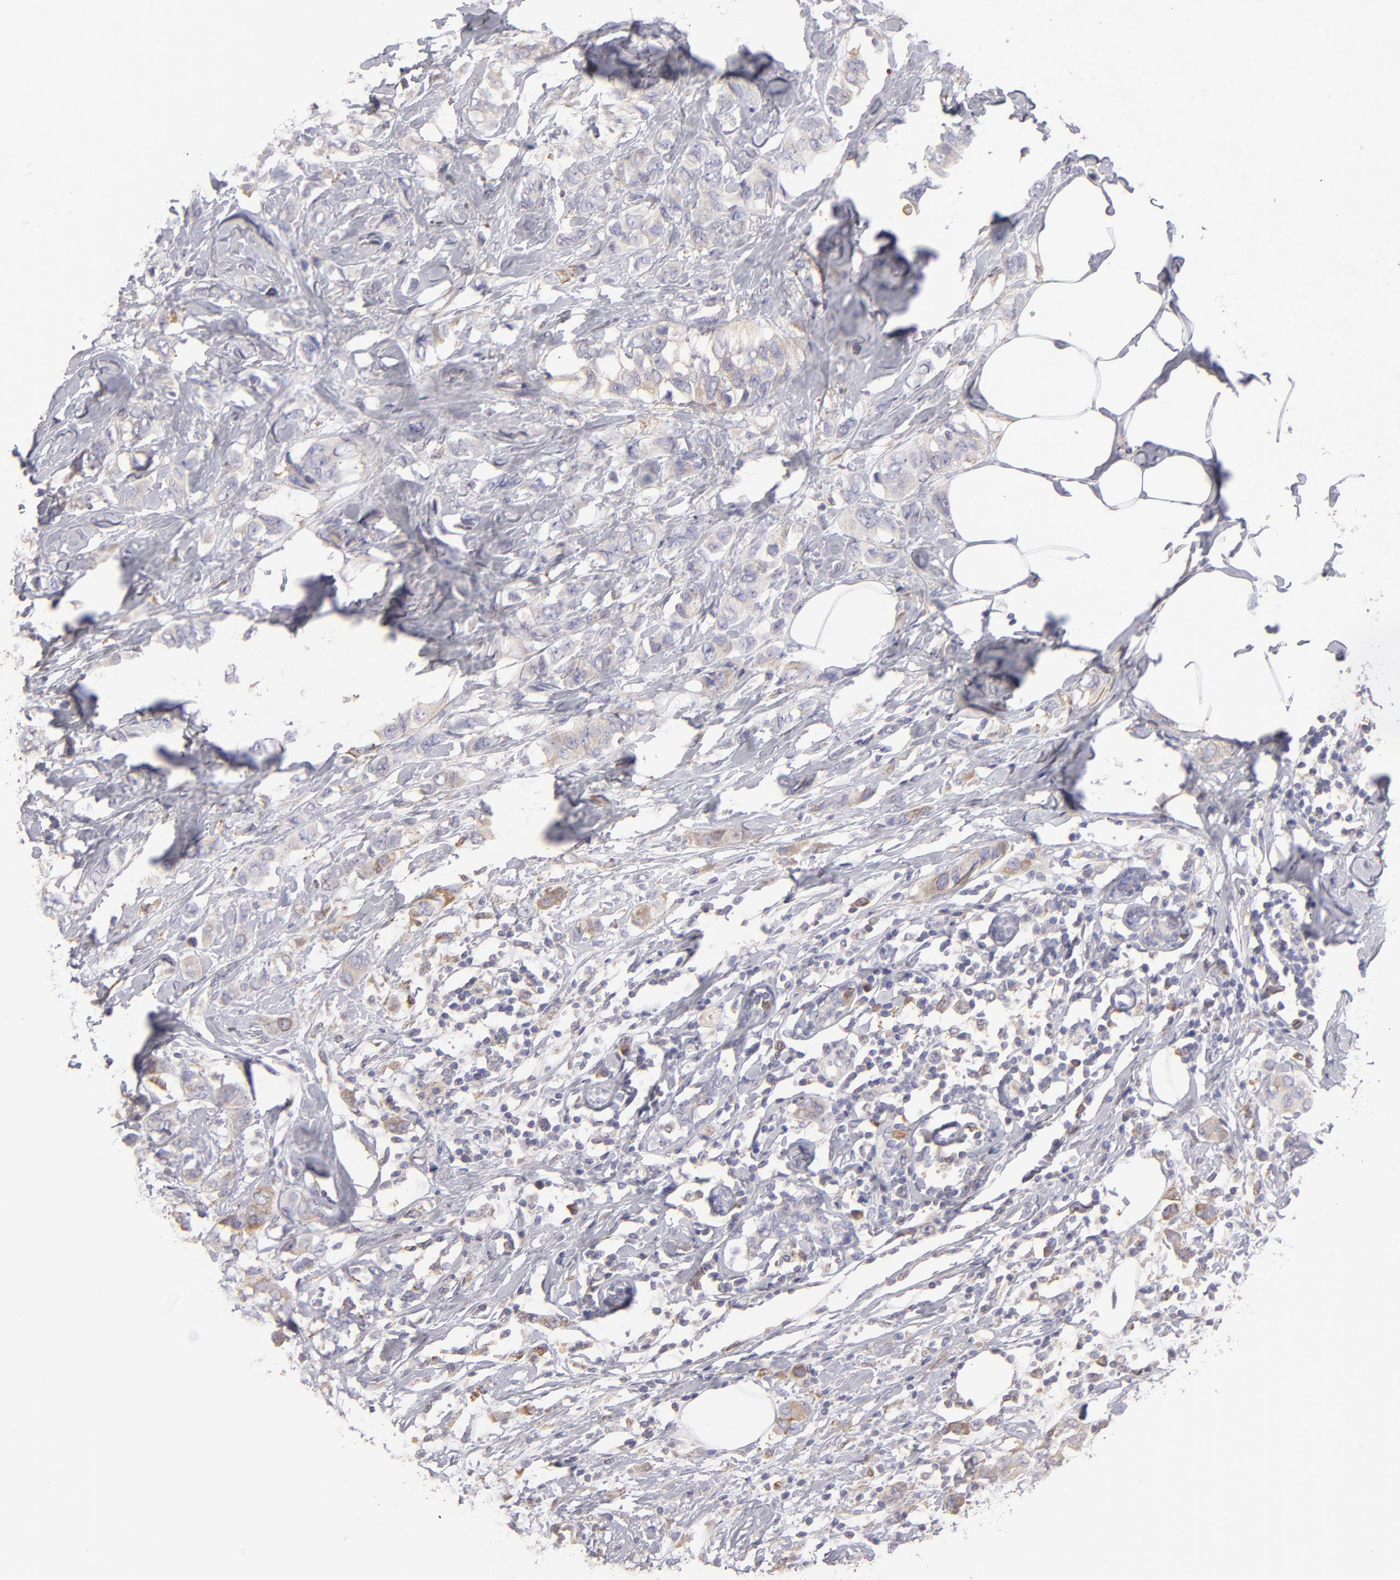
{"staining": {"intensity": "weak", "quantity": "25%-75%", "location": "cytoplasmic/membranous"}, "tissue": "breast cancer", "cell_type": "Tumor cells", "image_type": "cancer", "snomed": [{"axis": "morphology", "description": "Normal tissue, NOS"}, {"axis": "morphology", "description": "Duct carcinoma"}, {"axis": "topography", "description": "Breast"}], "caption": "Immunohistochemistry (IHC) histopathology image of neoplastic tissue: breast infiltrating ductal carcinoma stained using immunohistochemistry (IHC) demonstrates low levels of weak protein expression localized specifically in the cytoplasmic/membranous of tumor cells, appearing as a cytoplasmic/membranous brown color.", "gene": "CALR", "patient": {"sex": "female", "age": 50}}